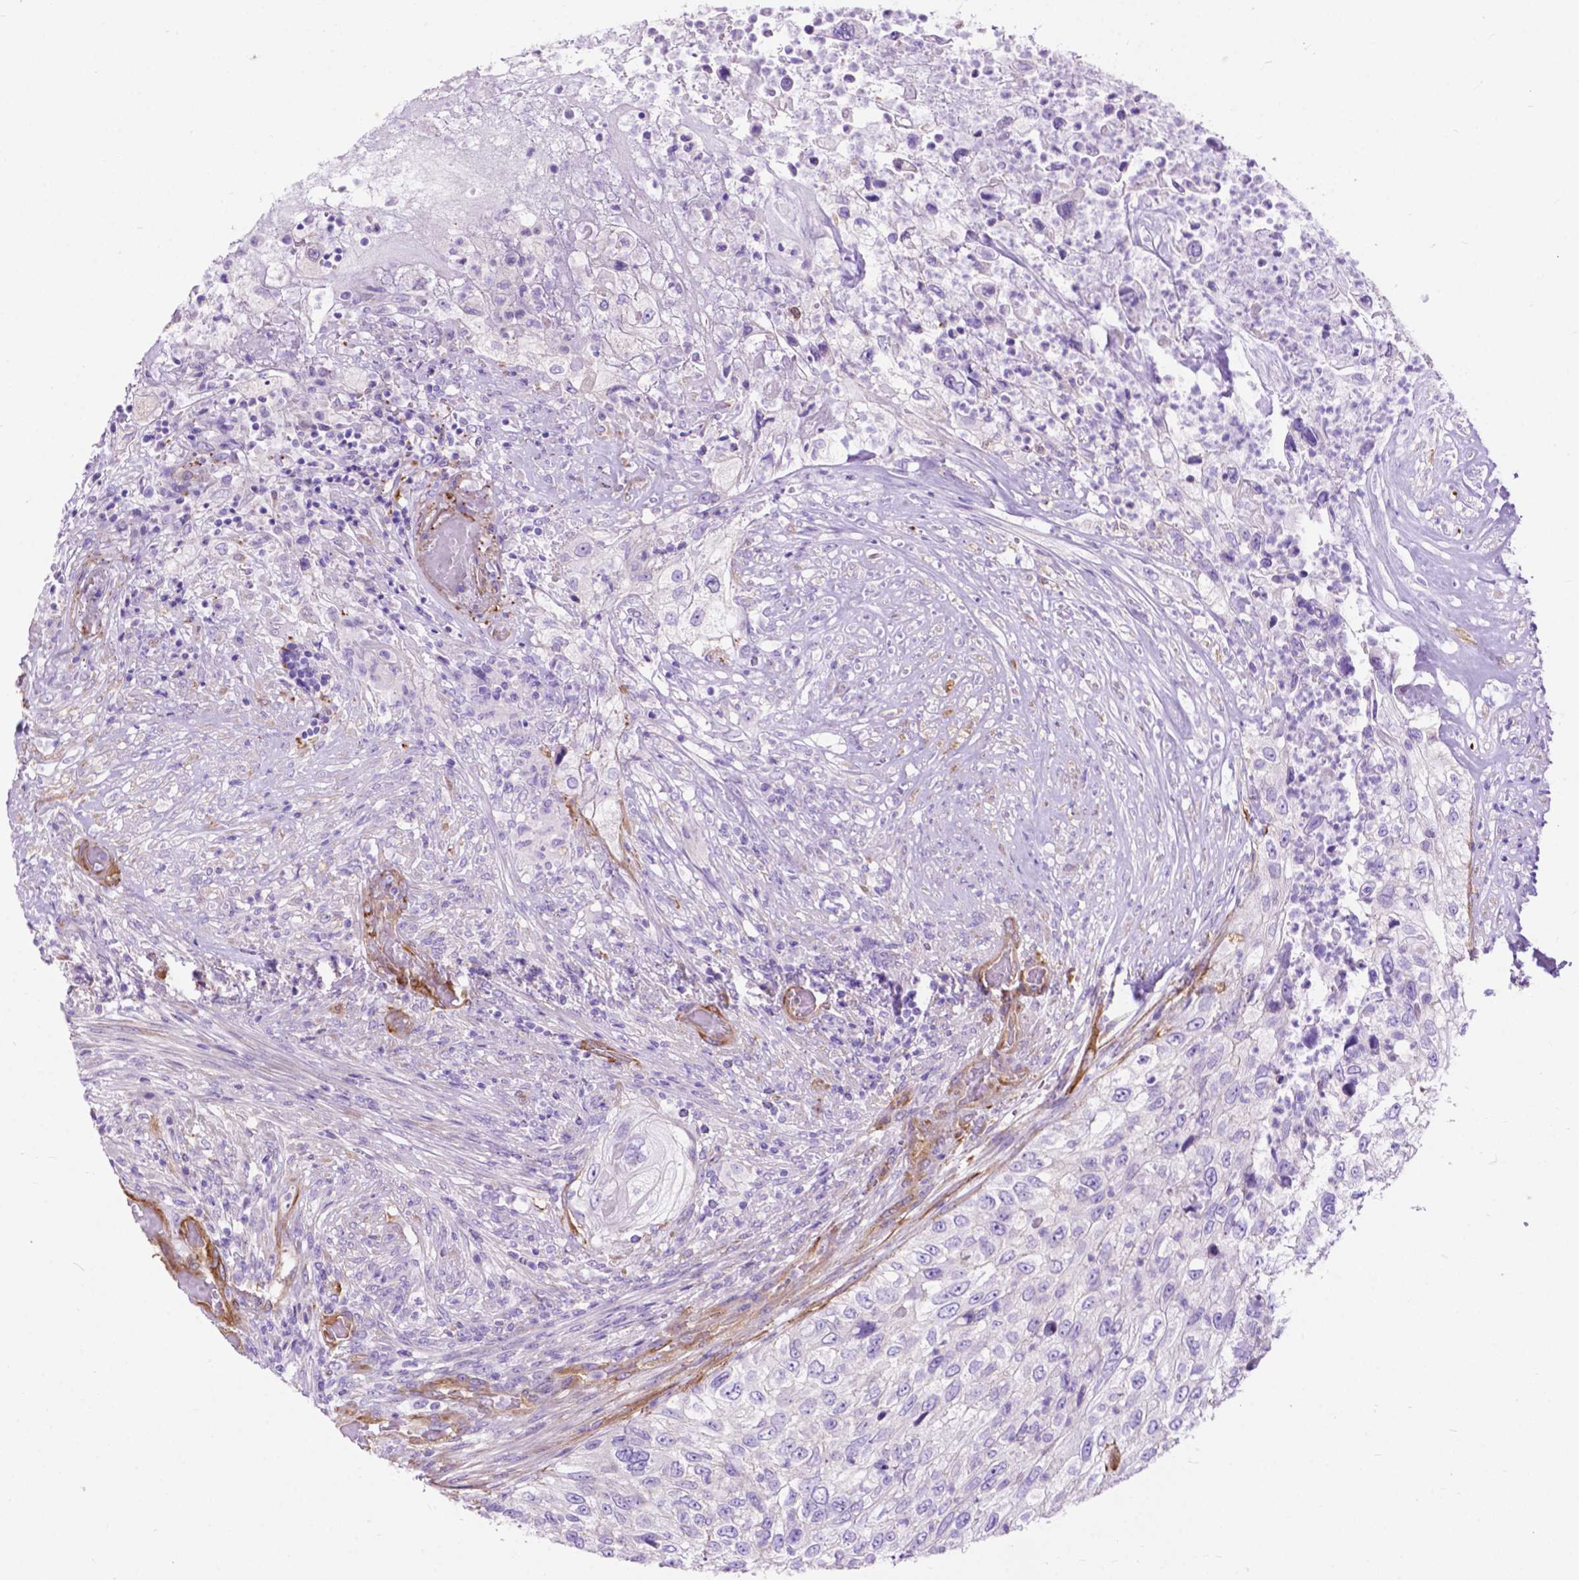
{"staining": {"intensity": "negative", "quantity": "none", "location": "none"}, "tissue": "urothelial cancer", "cell_type": "Tumor cells", "image_type": "cancer", "snomed": [{"axis": "morphology", "description": "Urothelial carcinoma, High grade"}, {"axis": "topography", "description": "Urinary bladder"}], "caption": "High power microscopy micrograph of an immunohistochemistry (IHC) image of urothelial carcinoma (high-grade), revealing no significant staining in tumor cells.", "gene": "PCDHA12", "patient": {"sex": "female", "age": 60}}